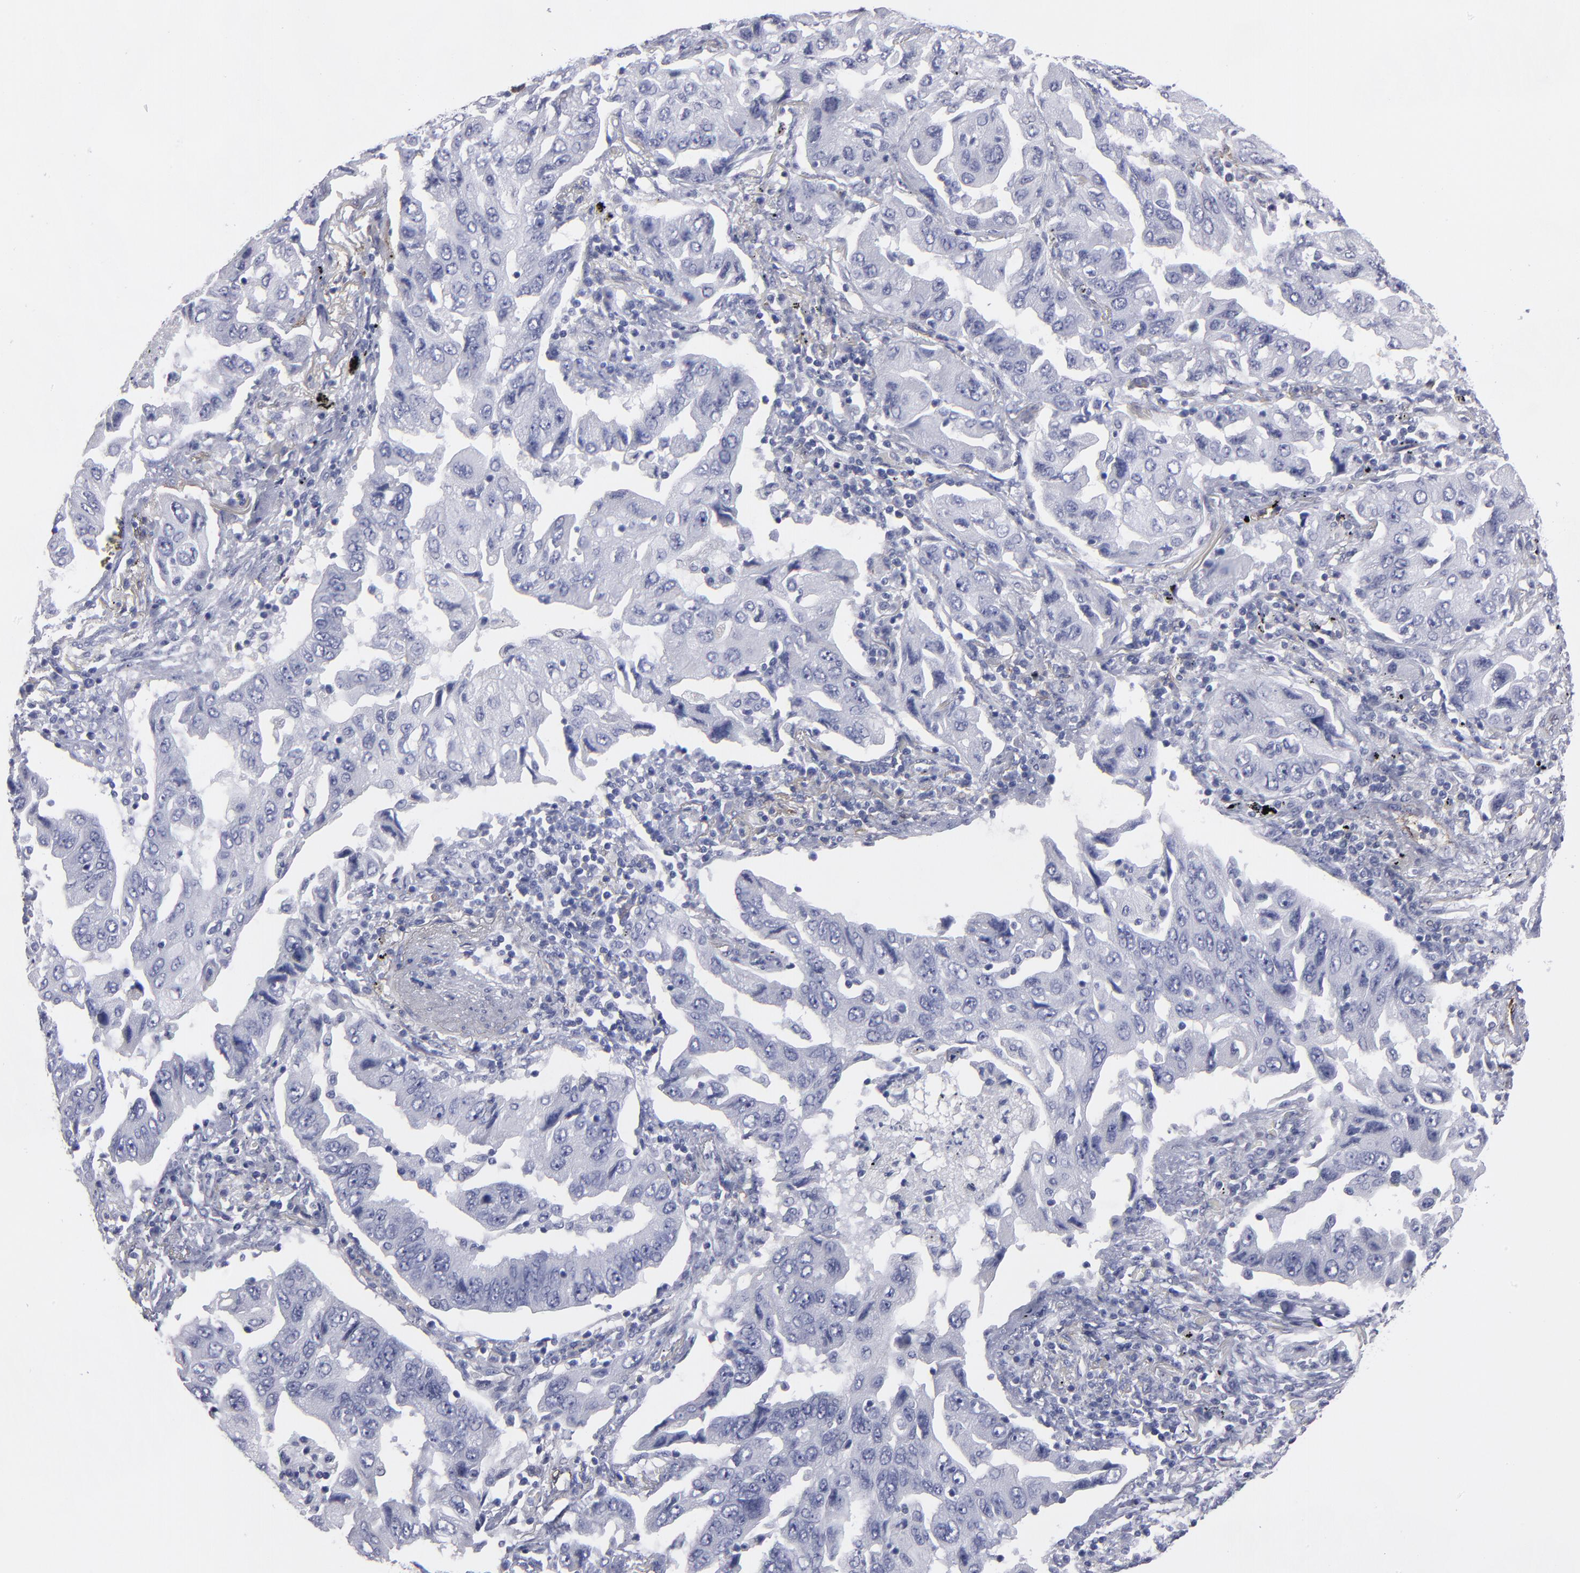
{"staining": {"intensity": "negative", "quantity": "none", "location": "none"}, "tissue": "lung cancer", "cell_type": "Tumor cells", "image_type": "cancer", "snomed": [{"axis": "morphology", "description": "Adenocarcinoma, NOS"}, {"axis": "topography", "description": "Lung"}], "caption": "Adenocarcinoma (lung) was stained to show a protein in brown. There is no significant expression in tumor cells.", "gene": "CADM3", "patient": {"sex": "female", "age": 65}}